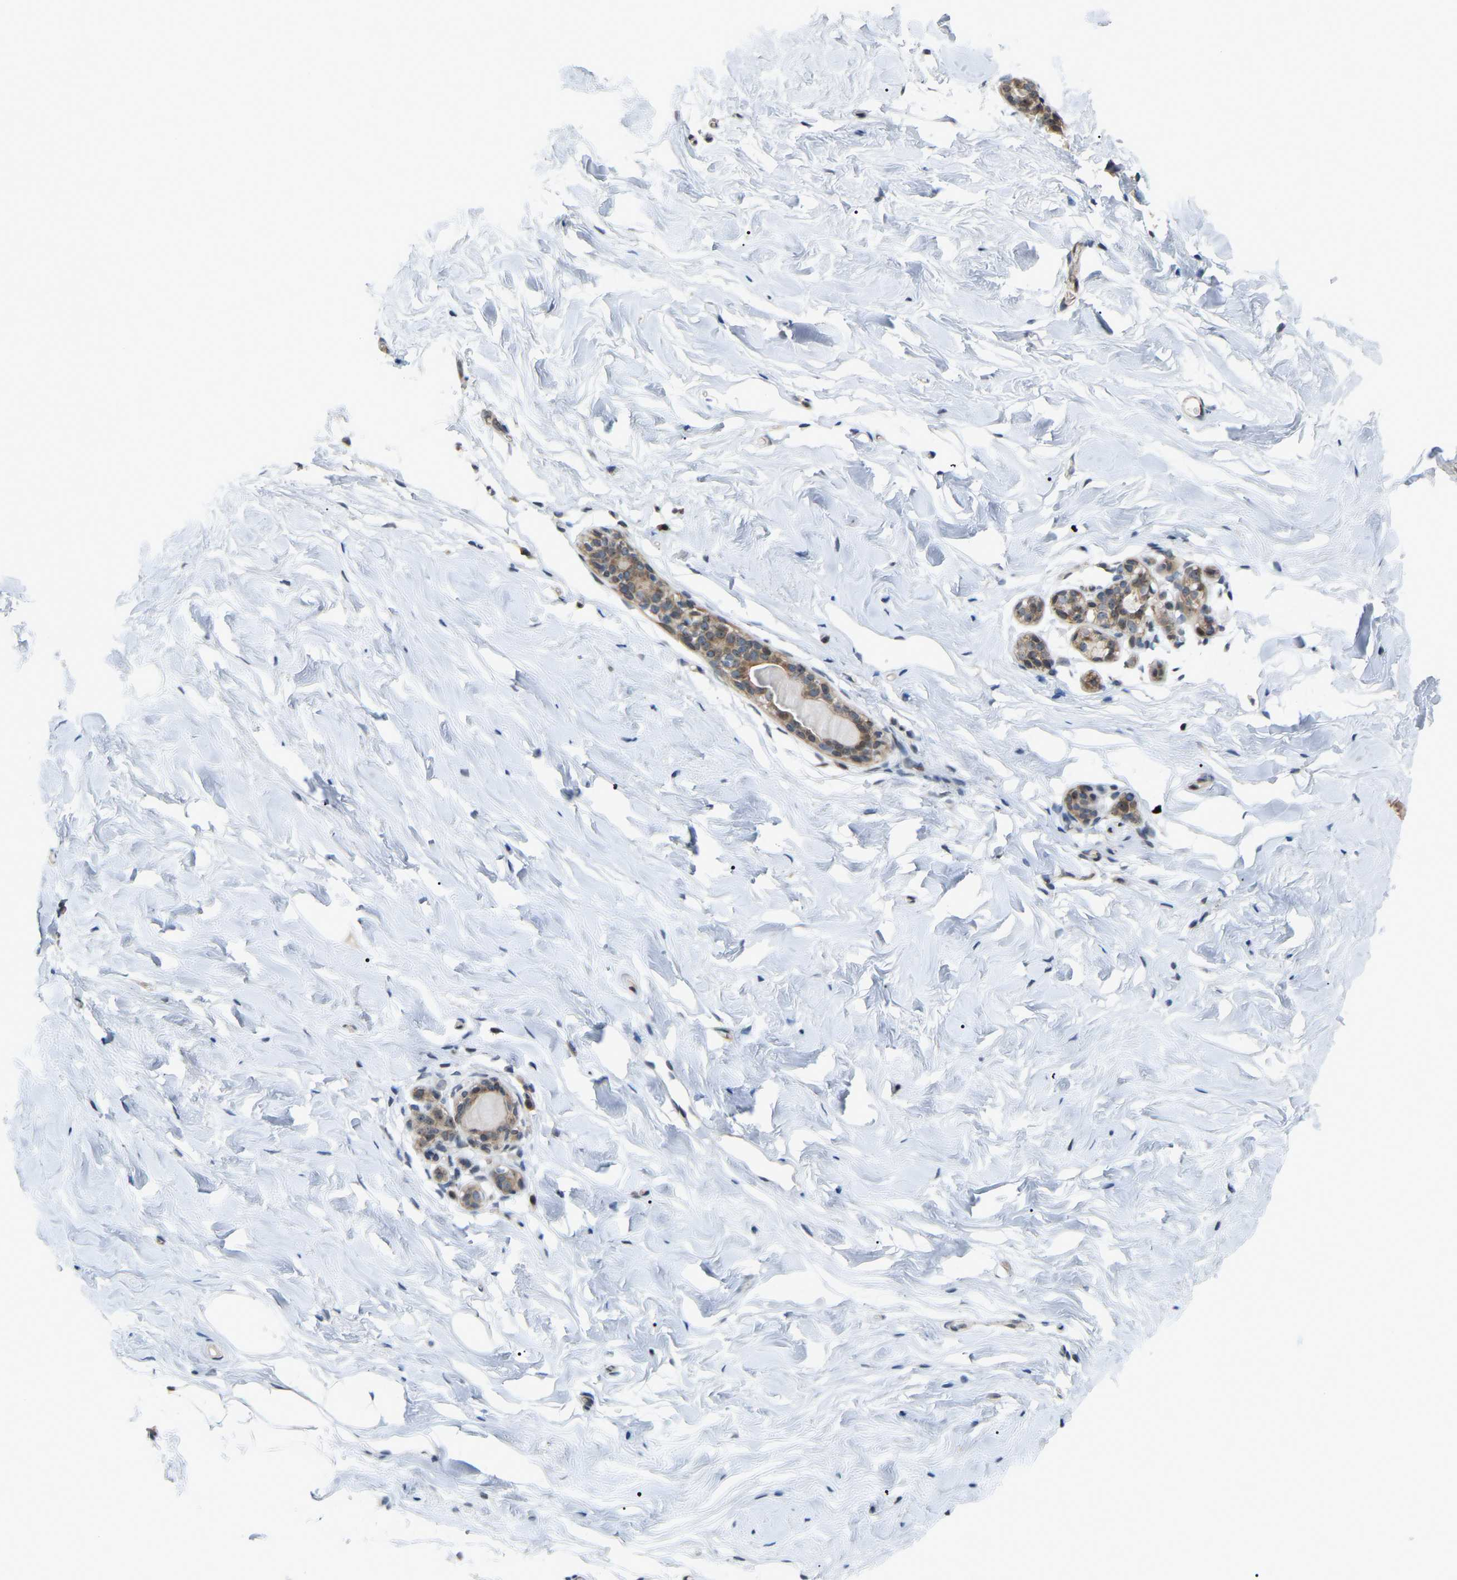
{"staining": {"intensity": "negative", "quantity": "none", "location": "none"}, "tissue": "breast", "cell_type": "Adipocytes", "image_type": "normal", "snomed": [{"axis": "morphology", "description": "Normal tissue, NOS"}, {"axis": "topography", "description": "Breast"}], "caption": "Immunohistochemistry (IHC) of unremarkable human breast exhibits no staining in adipocytes. (Brightfield microscopy of DAB immunohistochemistry (IHC) at high magnification).", "gene": "CROT", "patient": {"sex": "female", "age": 62}}